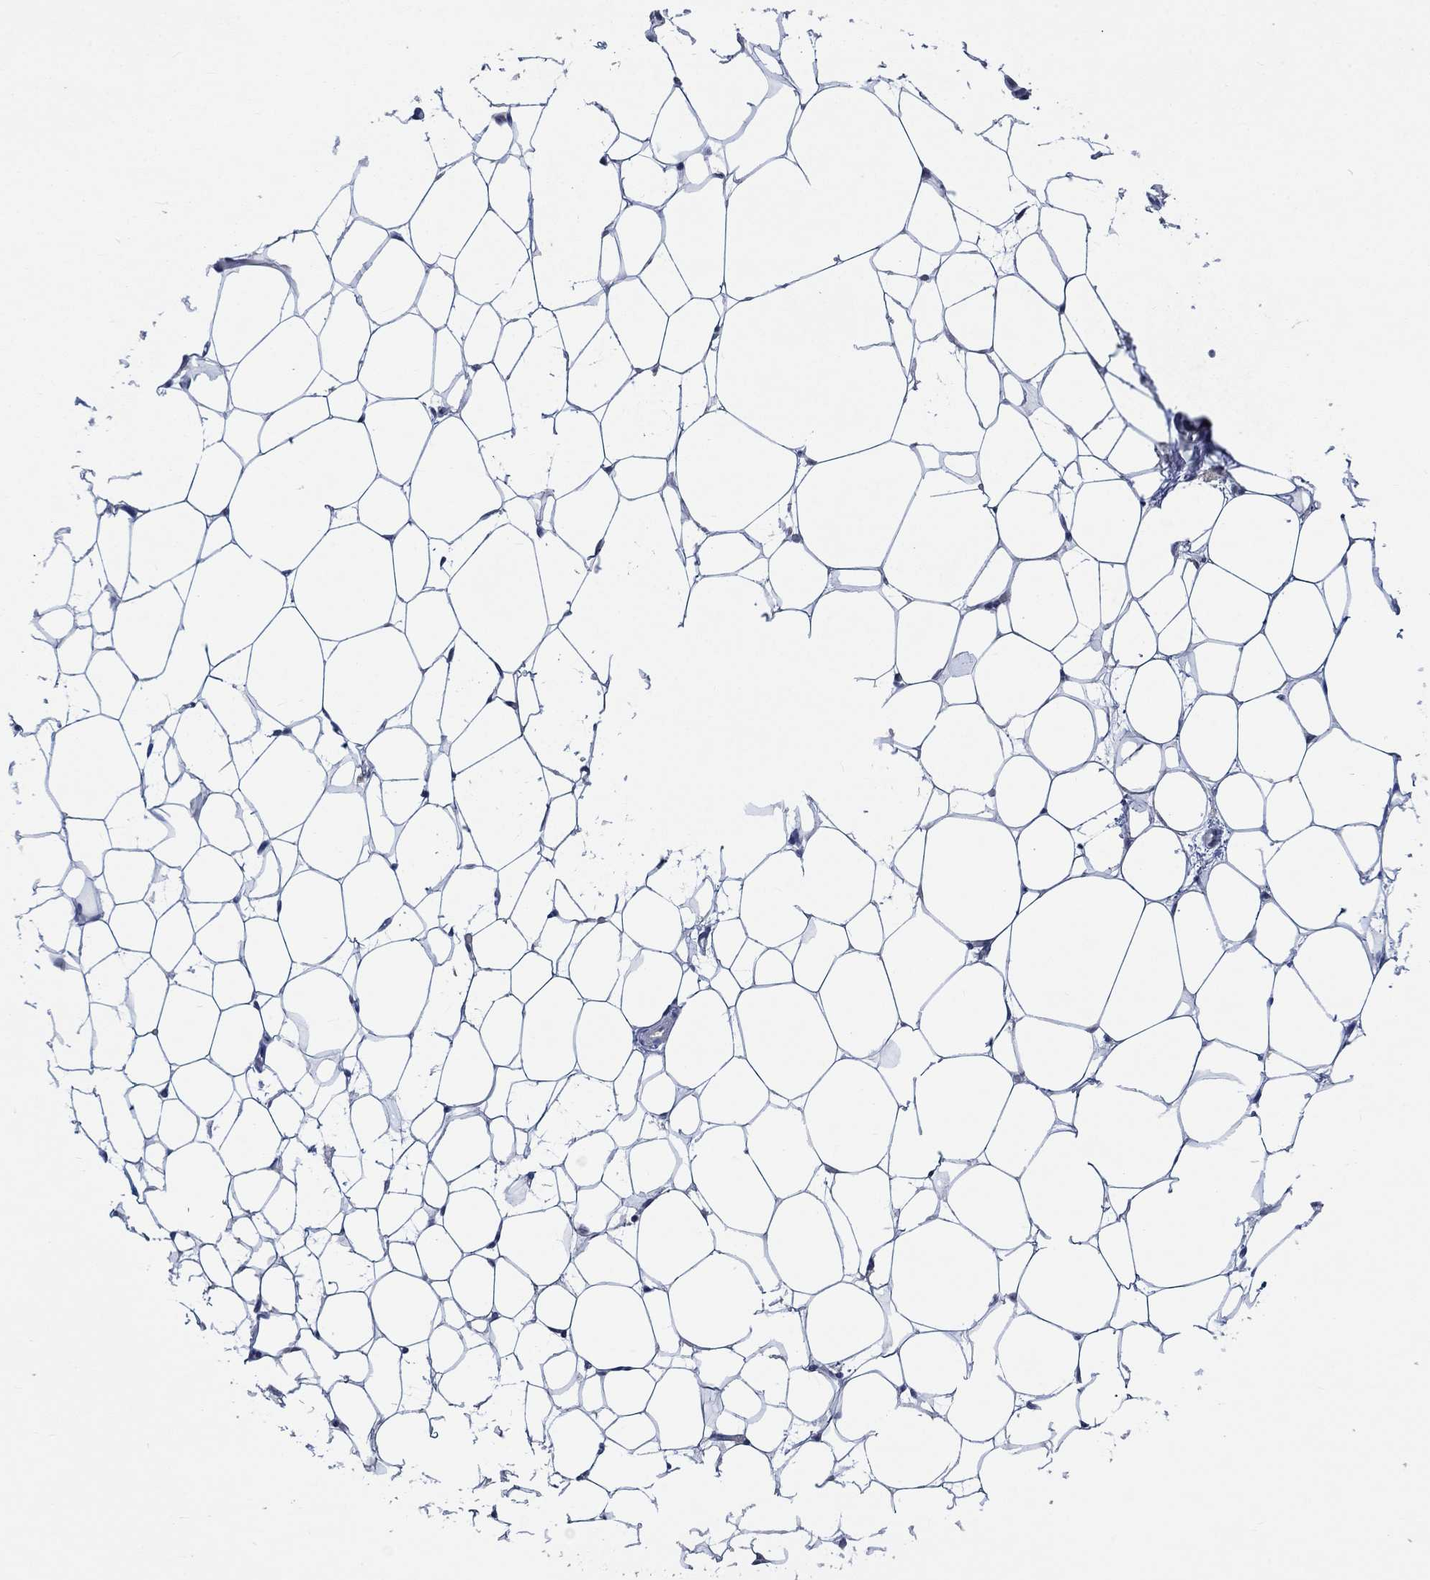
{"staining": {"intensity": "negative", "quantity": "none", "location": "none"}, "tissue": "breast", "cell_type": "Adipocytes", "image_type": "normal", "snomed": [{"axis": "morphology", "description": "Normal tissue, NOS"}, {"axis": "topography", "description": "Breast"}], "caption": "Immunohistochemistry of normal human breast demonstrates no positivity in adipocytes.", "gene": "HTN1", "patient": {"sex": "female", "age": 37}}